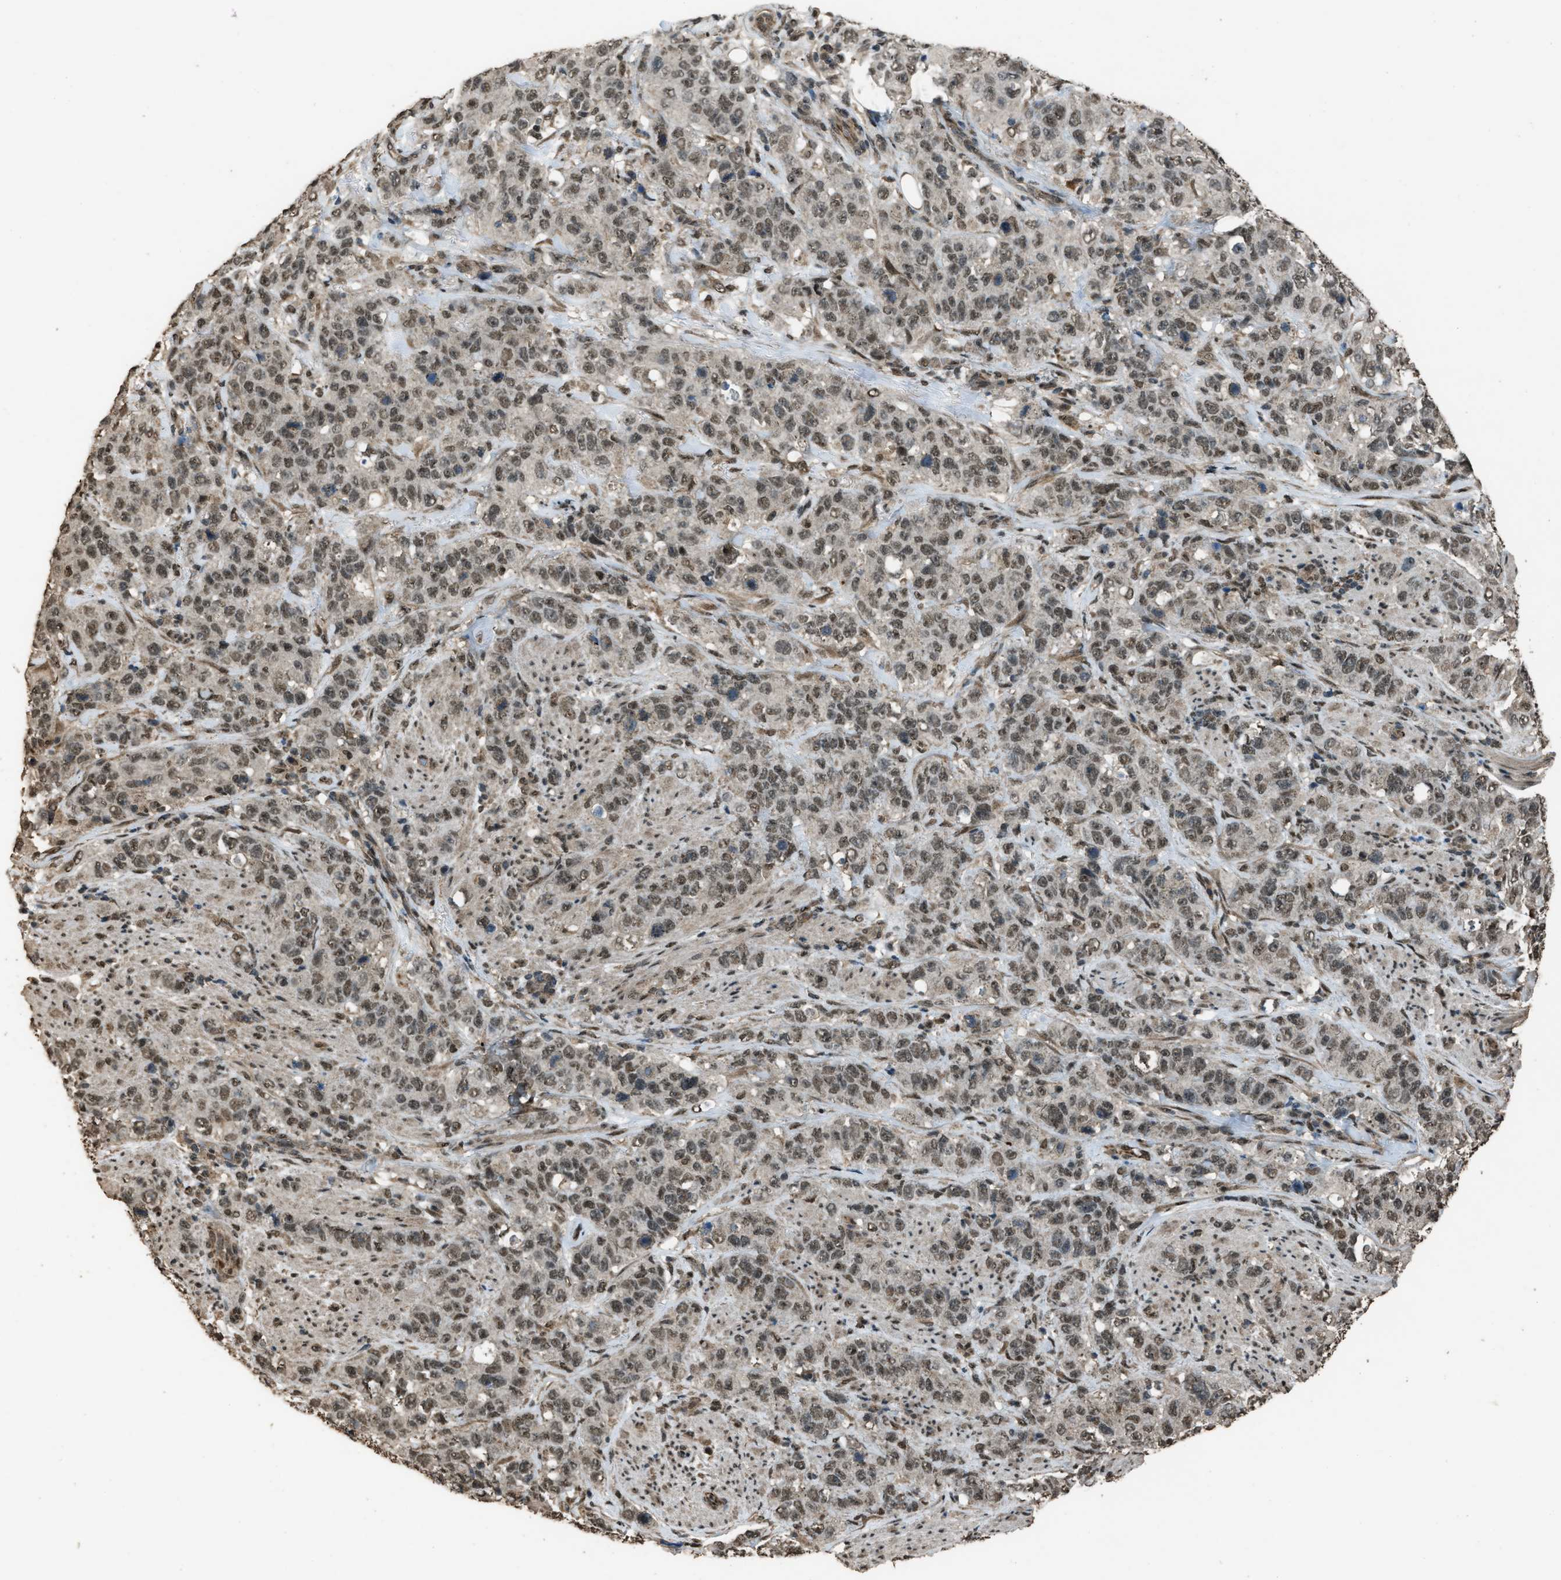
{"staining": {"intensity": "moderate", "quantity": ">75%", "location": "nuclear"}, "tissue": "stomach cancer", "cell_type": "Tumor cells", "image_type": "cancer", "snomed": [{"axis": "morphology", "description": "Adenocarcinoma, NOS"}, {"axis": "topography", "description": "Stomach"}], "caption": "The immunohistochemical stain labels moderate nuclear positivity in tumor cells of stomach adenocarcinoma tissue. (brown staining indicates protein expression, while blue staining denotes nuclei).", "gene": "SERTAD2", "patient": {"sex": "male", "age": 48}}